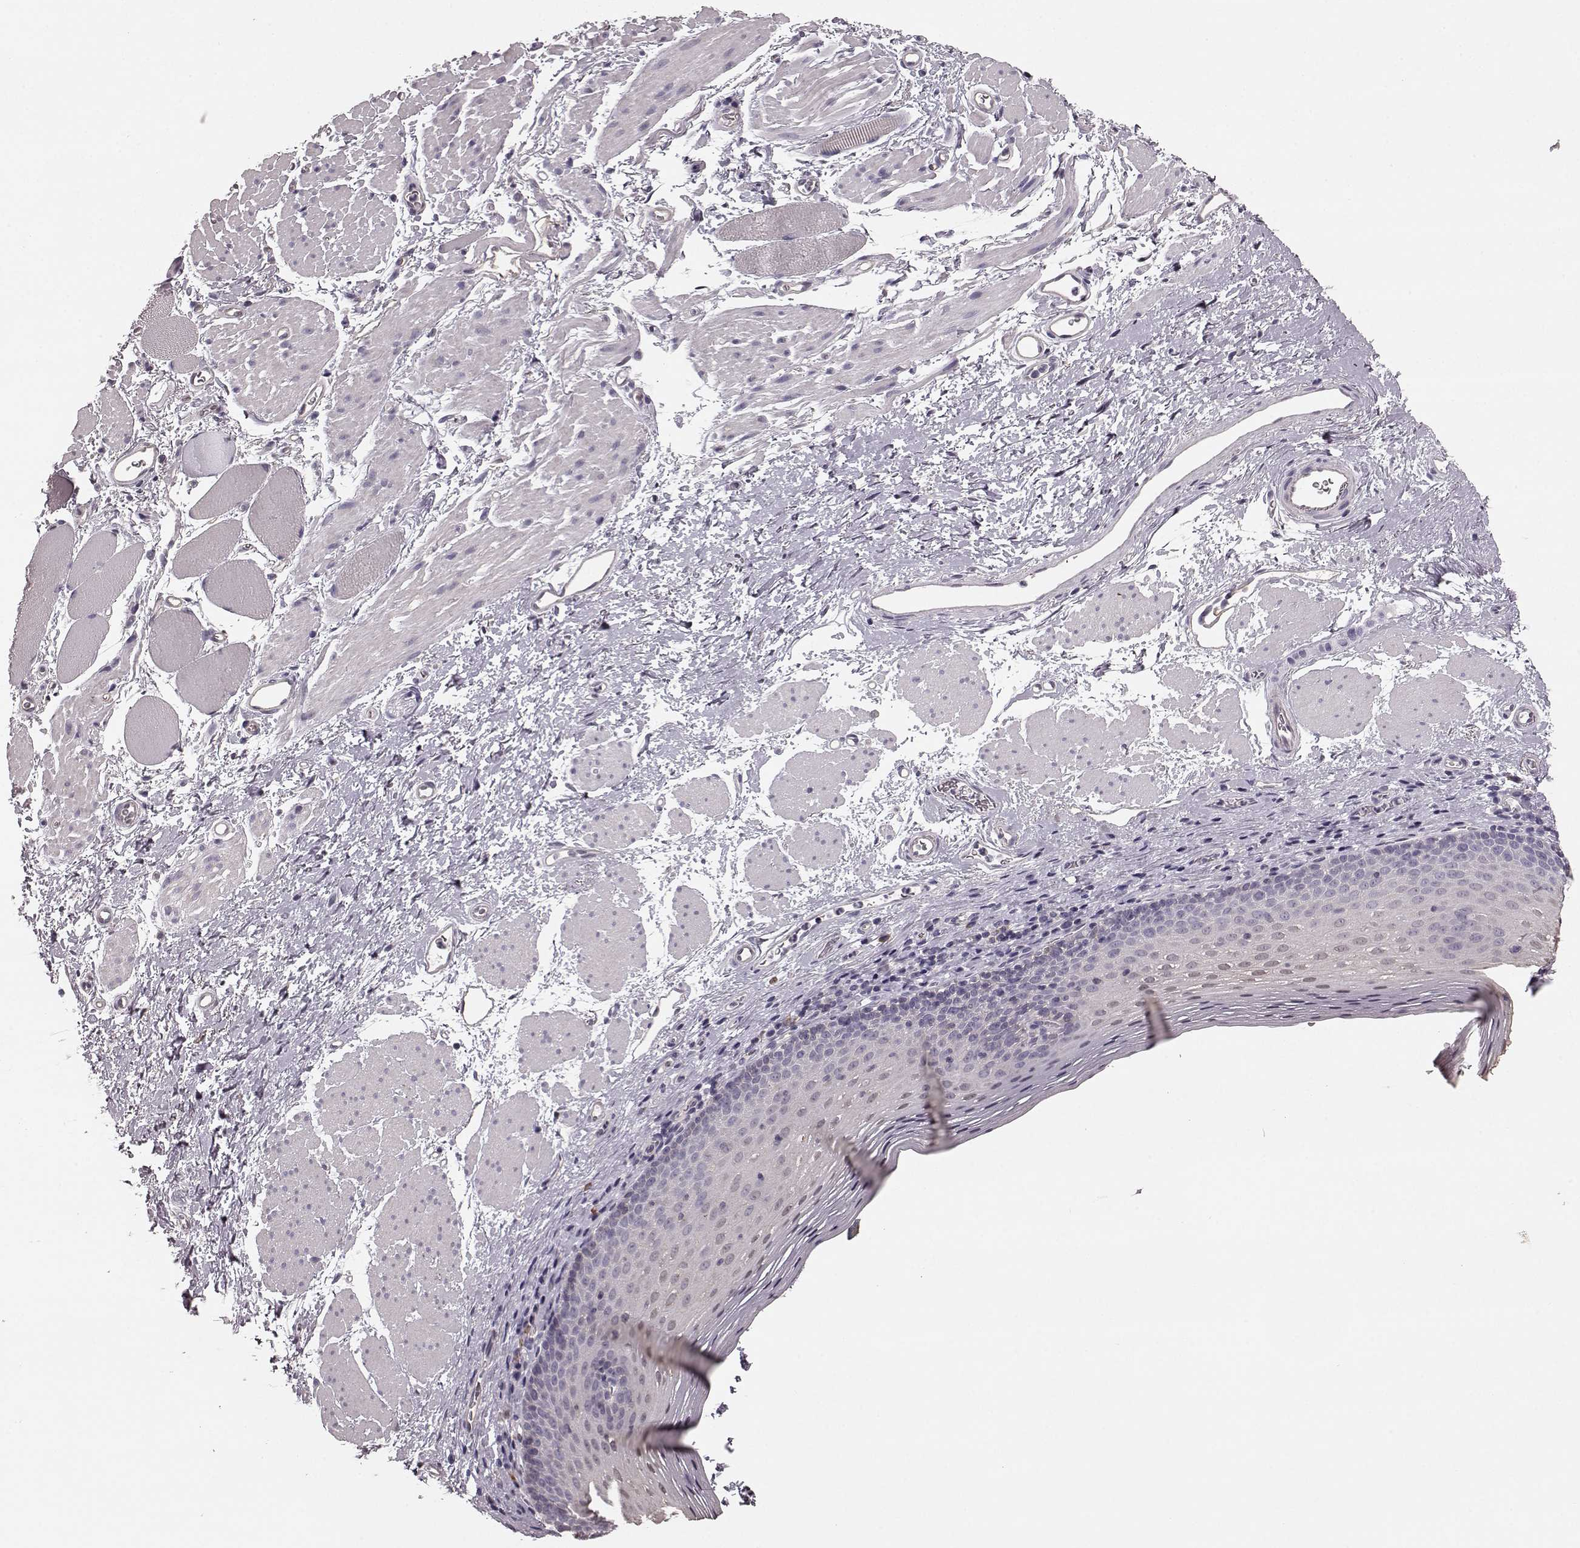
{"staining": {"intensity": "negative", "quantity": "none", "location": "none"}, "tissue": "esophagus", "cell_type": "Squamous epithelial cells", "image_type": "normal", "snomed": [{"axis": "morphology", "description": "Normal tissue, NOS"}, {"axis": "topography", "description": "Esophagus"}], "caption": "This is an IHC micrograph of benign human esophagus. There is no staining in squamous epithelial cells.", "gene": "PDCD1", "patient": {"sex": "female", "age": 68}}